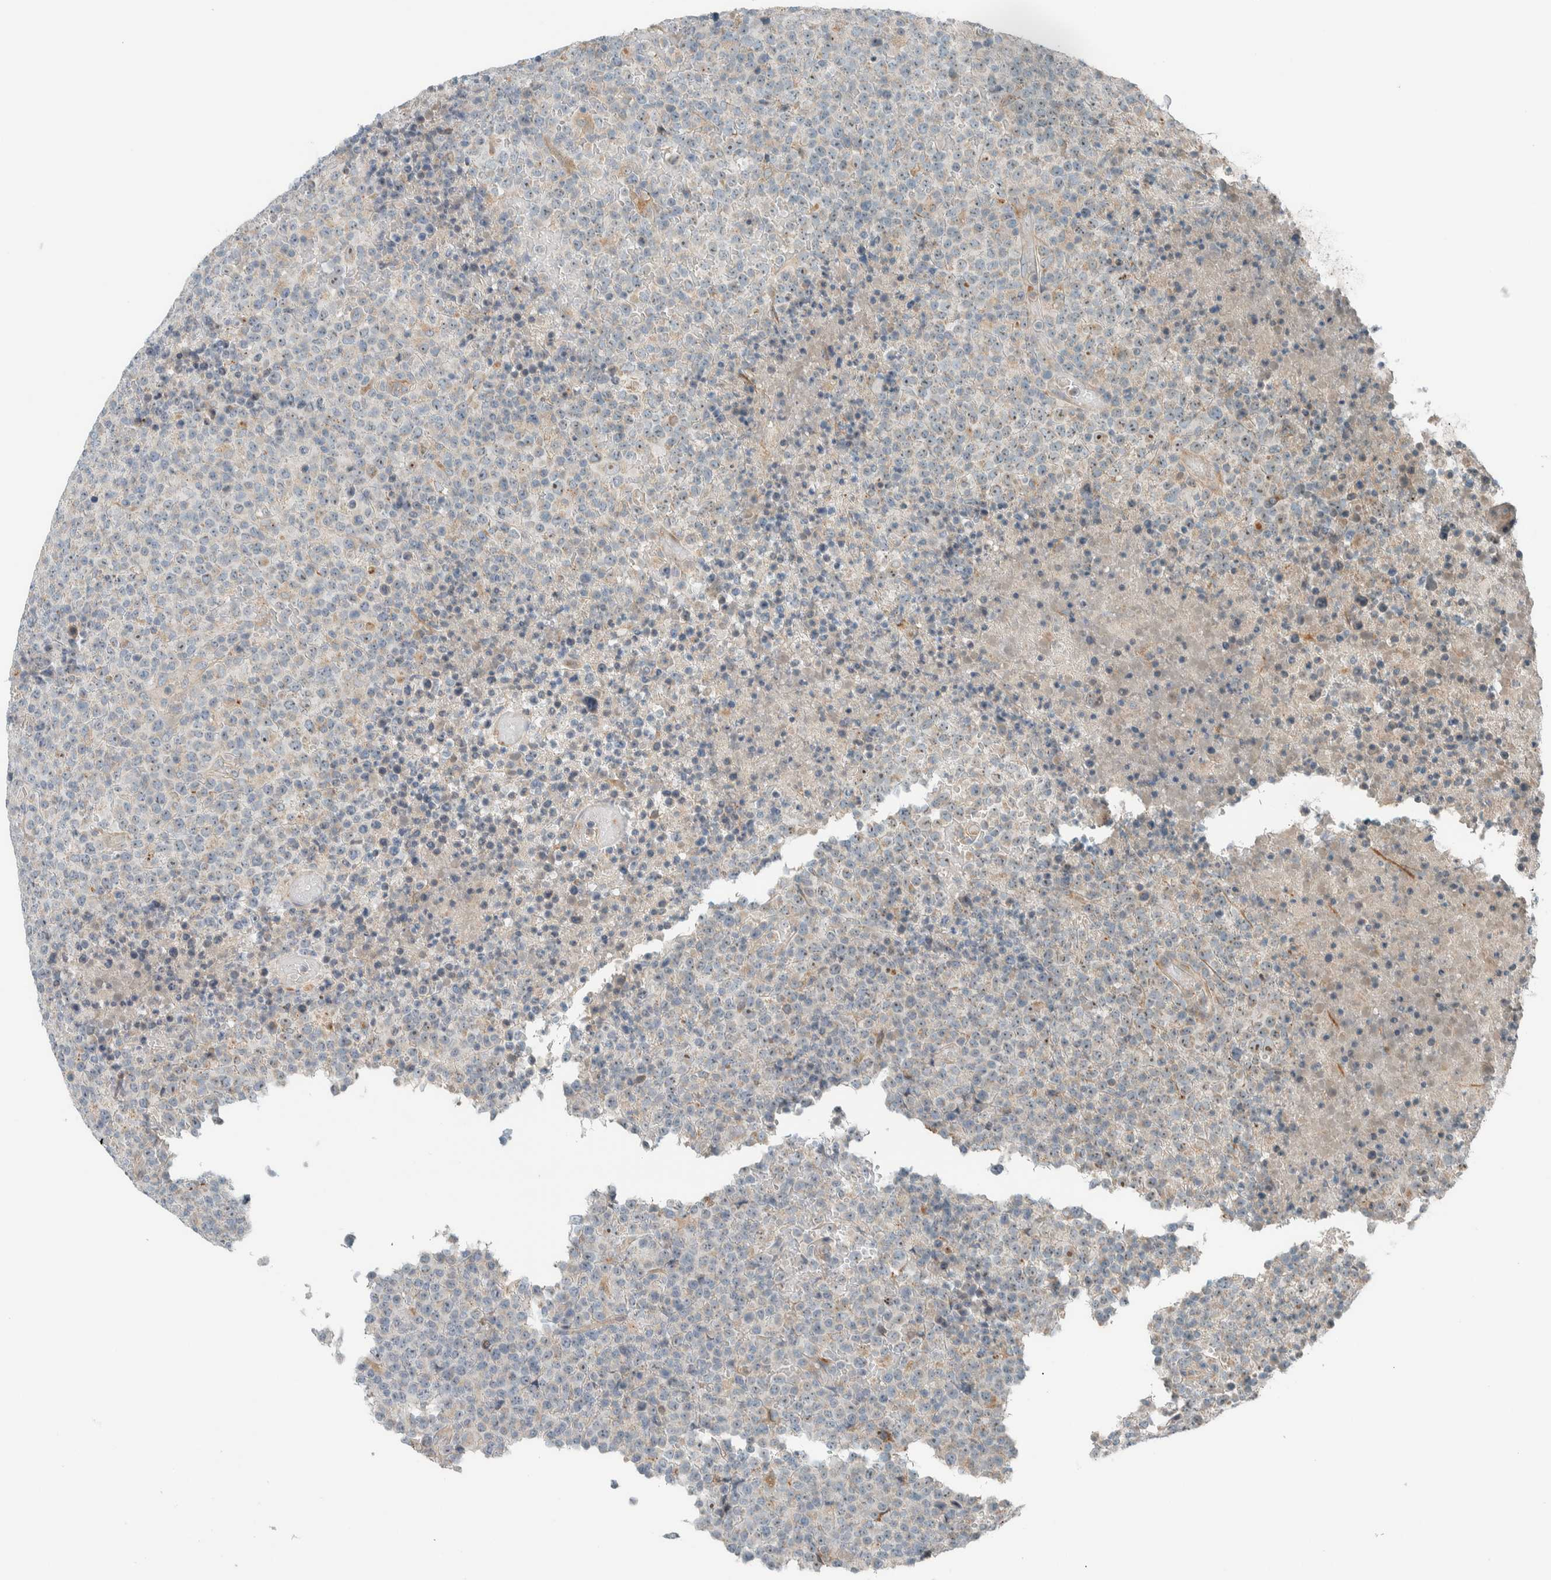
{"staining": {"intensity": "weak", "quantity": "25%-75%", "location": "nuclear"}, "tissue": "lymphoma", "cell_type": "Tumor cells", "image_type": "cancer", "snomed": [{"axis": "morphology", "description": "Malignant lymphoma, non-Hodgkin's type, High grade"}, {"axis": "topography", "description": "Lymph node"}], "caption": "The photomicrograph shows staining of lymphoma, revealing weak nuclear protein staining (brown color) within tumor cells.", "gene": "SLFN12L", "patient": {"sex": "male", "age": 13}}